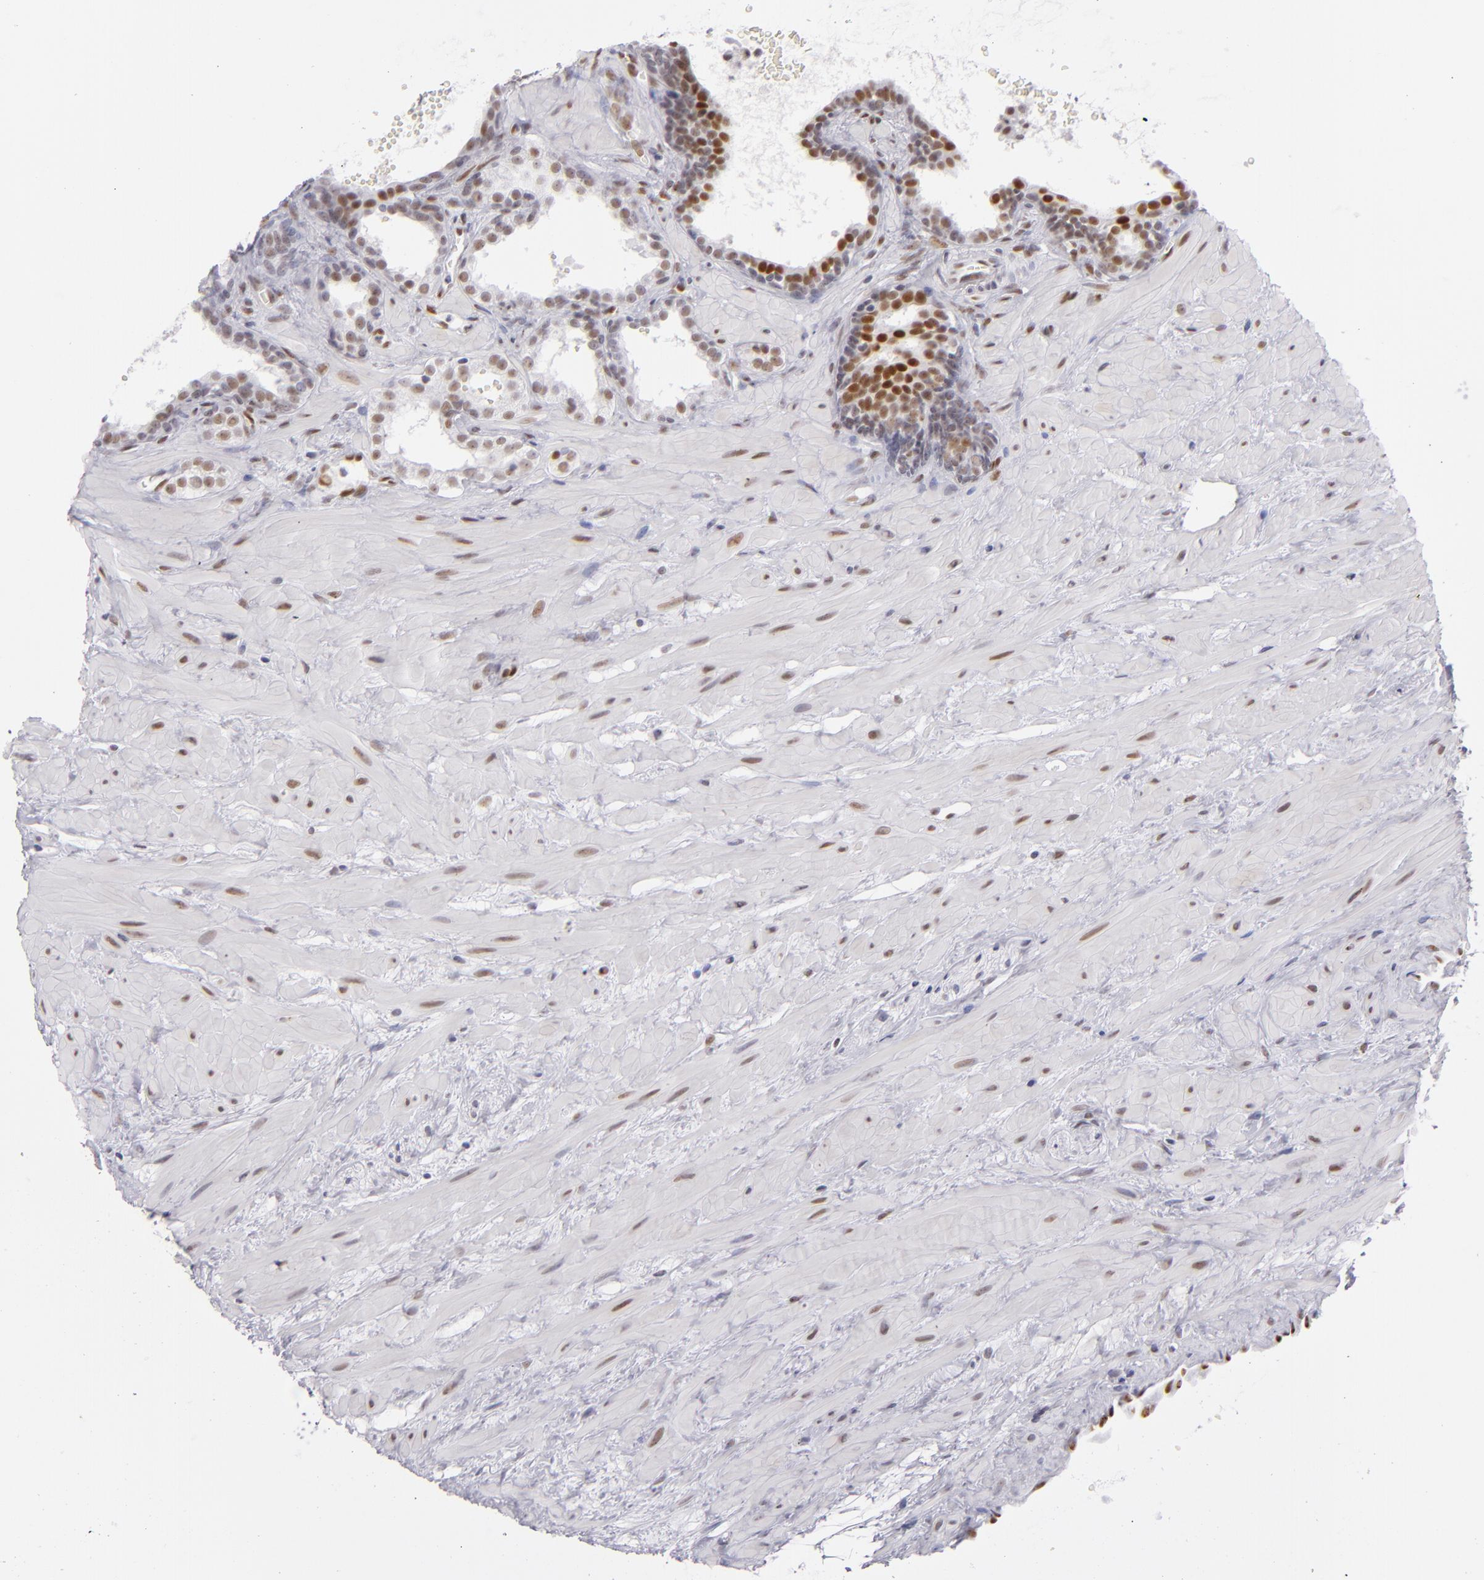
{"staining": {"intensity": "moderate", "quantity": "25%-75%", "location": "nuclear"}, "tissue": "prostate cancer", "cell_type": "Tumor cells", "image_type": "cancer", "snomed": [{"axis": "morphology", "description": "Adenocarcinoma, Low grade"}, {"axis": "topography", "description": "Prostate"}], "caption": "Prostate low-grade adenocarcinoma stained with a protein marker exhibits moderate staining in tumor cells.", "gene": "TOP3A", "patient": {"sex": "male", "age": 57}}